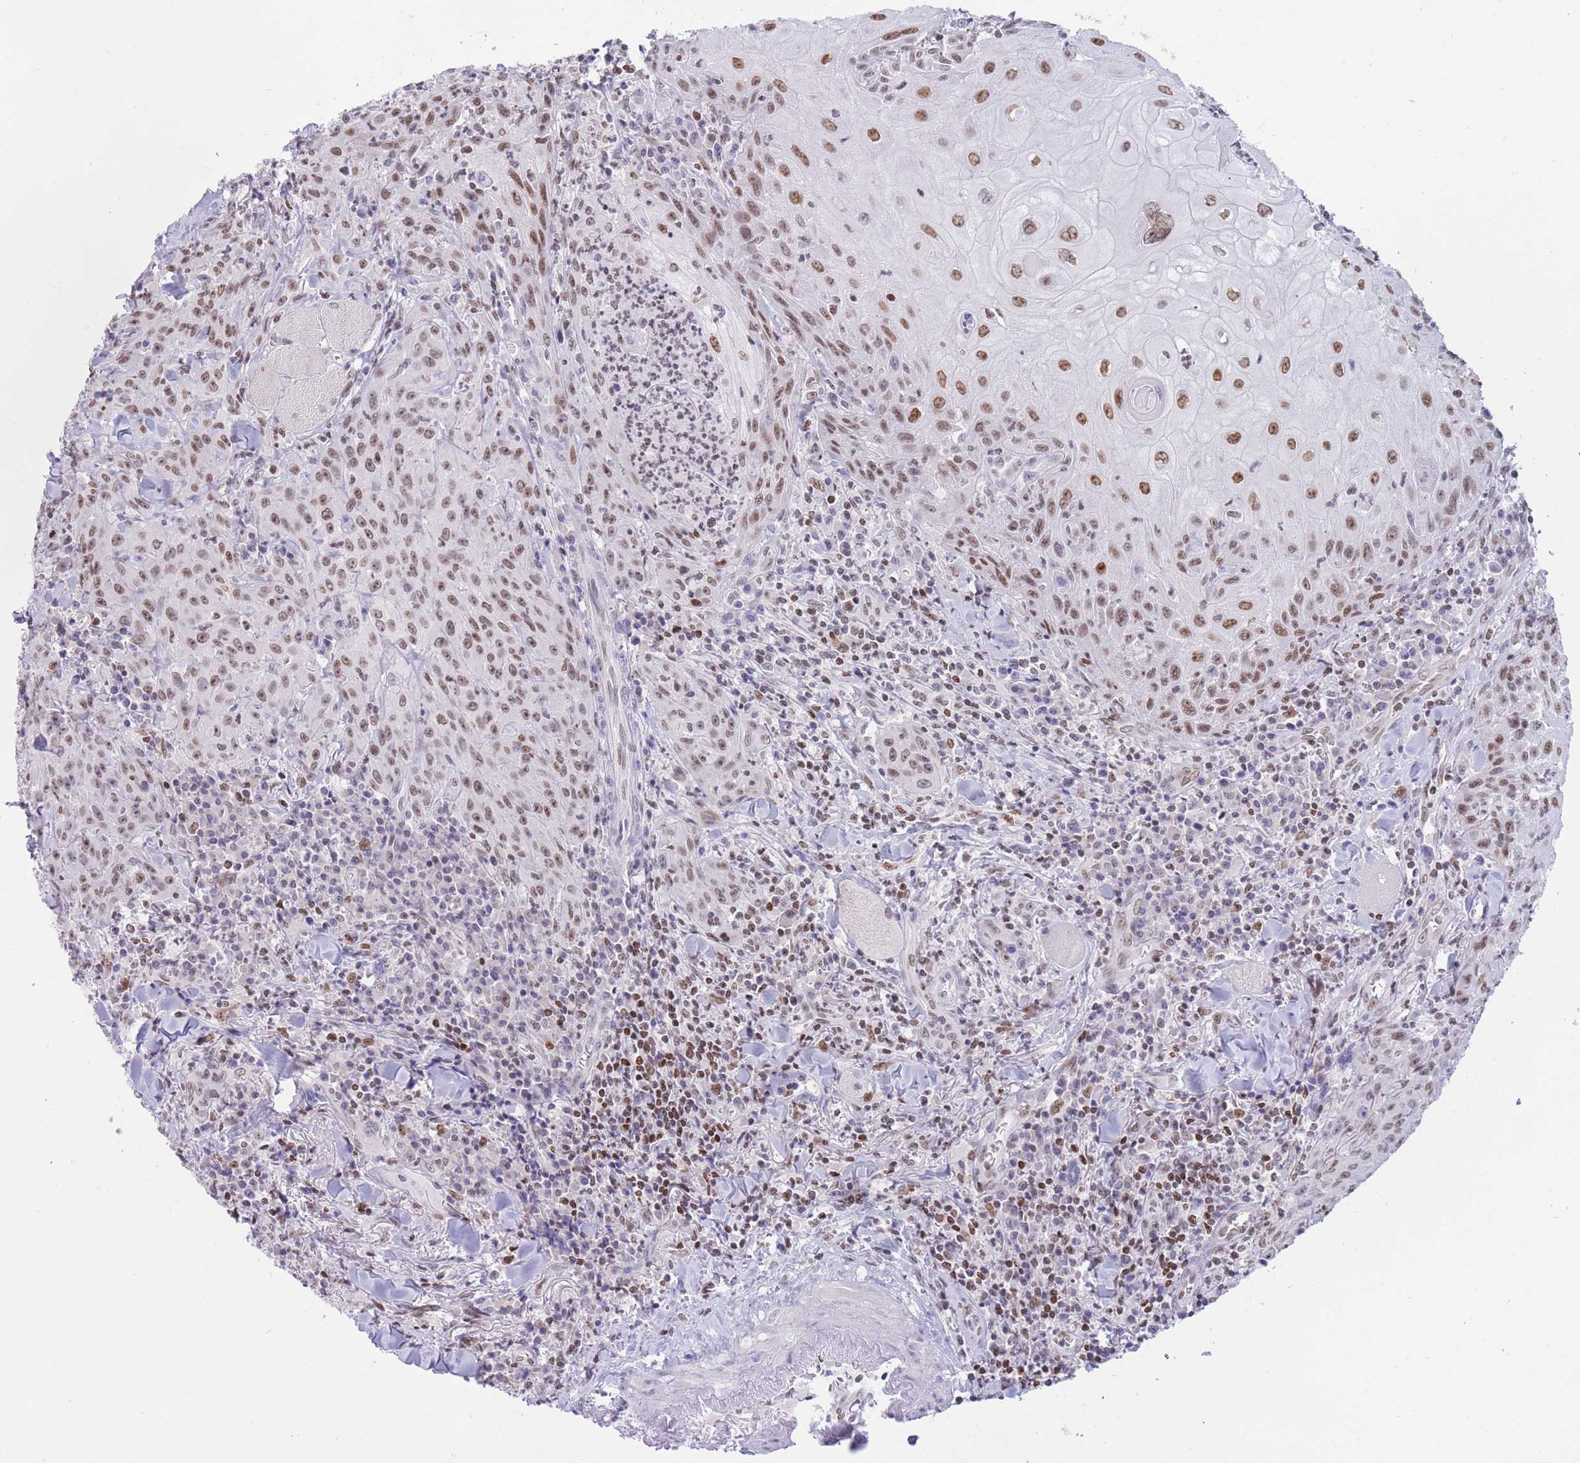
{"staining": {"intensity": "moderate", "quantity": "25%-75%", "location": "cytoplasmic/membranous,nuclear"}, "tissue": "head and neck cancer", "cell_type": "Tumor cells", "image_type": "cancer", "snomed": [{"axis": "morphology", "description": "Normal tissue, NOS"}, {"axis": "morphology", "description": "Squamous cell carcinoma, NOS"}, {"axis": "topography", "description": "Oral tissue"}, {"axis": "topography", "description": "Head-Neck"}], "caption": "IHC histopathology image of neoplastic tissue: human head and neck cancer stained using IHC displays medium levels of moderate protein expression localized specifically in the cytoplasmic/membranous and nuclear of tumor cells, appearing as a cytoplasmic/membranous and nuclear brown color.", "gene": "HMGN1", "patient": {"sex": "female", "age": 70}}